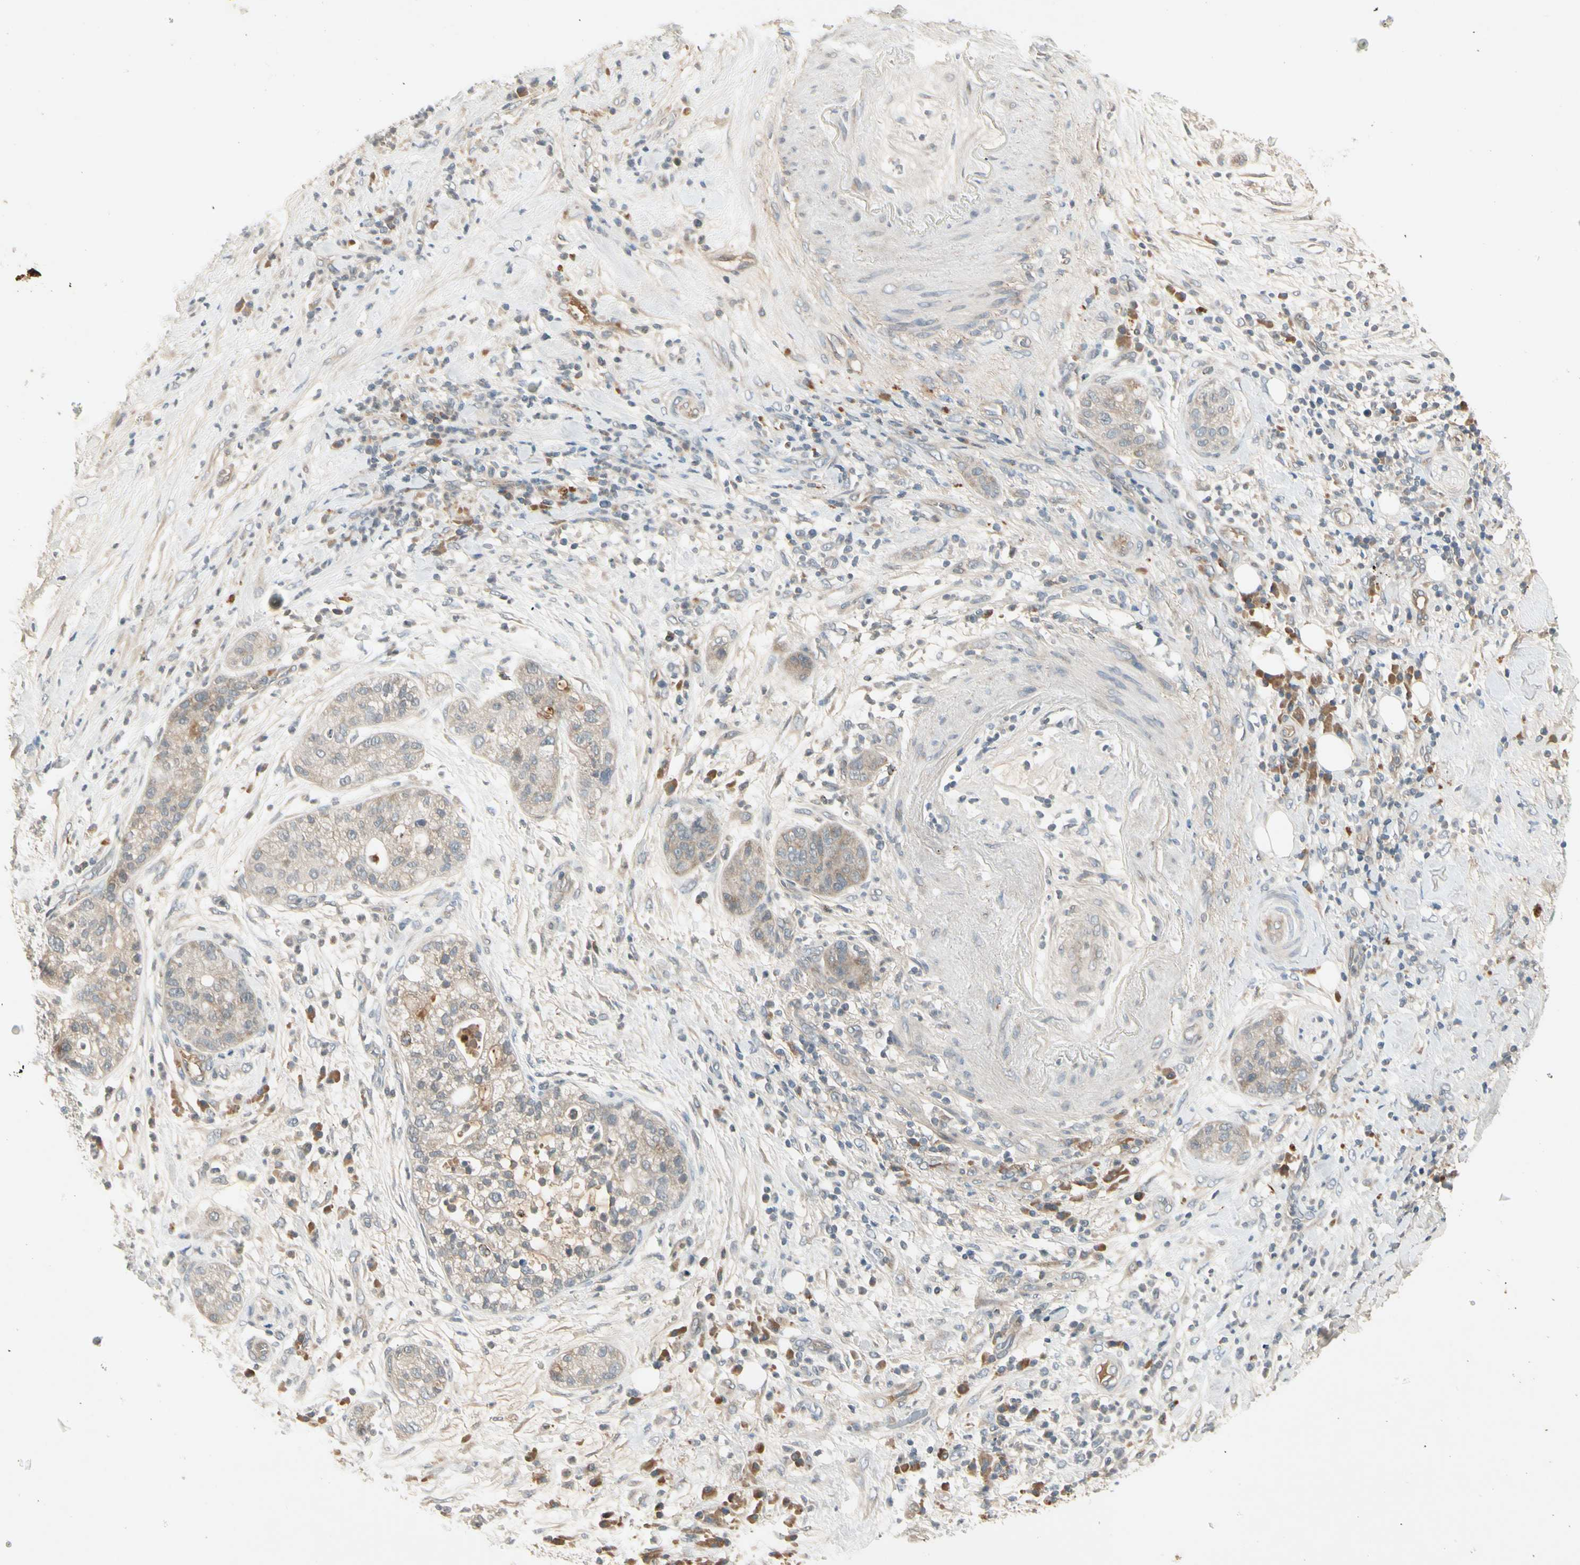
{"staining": {"intensity": "weak", "quantity": "<25%", "location": "cytoplasmic/membranous"}, "tissue": "pancreatic cancer", "cell_type": "Tumor cells", "image_type": "cancer", "snomed": [{"axis": "morphology", "description": "Adenocarcinoma, NOS"}, {"axis": "topography", "description": "Pancreas"}], "caption": "High power microscopy image of an IHC image of pancreatic cancer, revealing no significant expression in tumor cells.", "gene": "CCL4", "patient": {"sex": "female", "age": 78}}